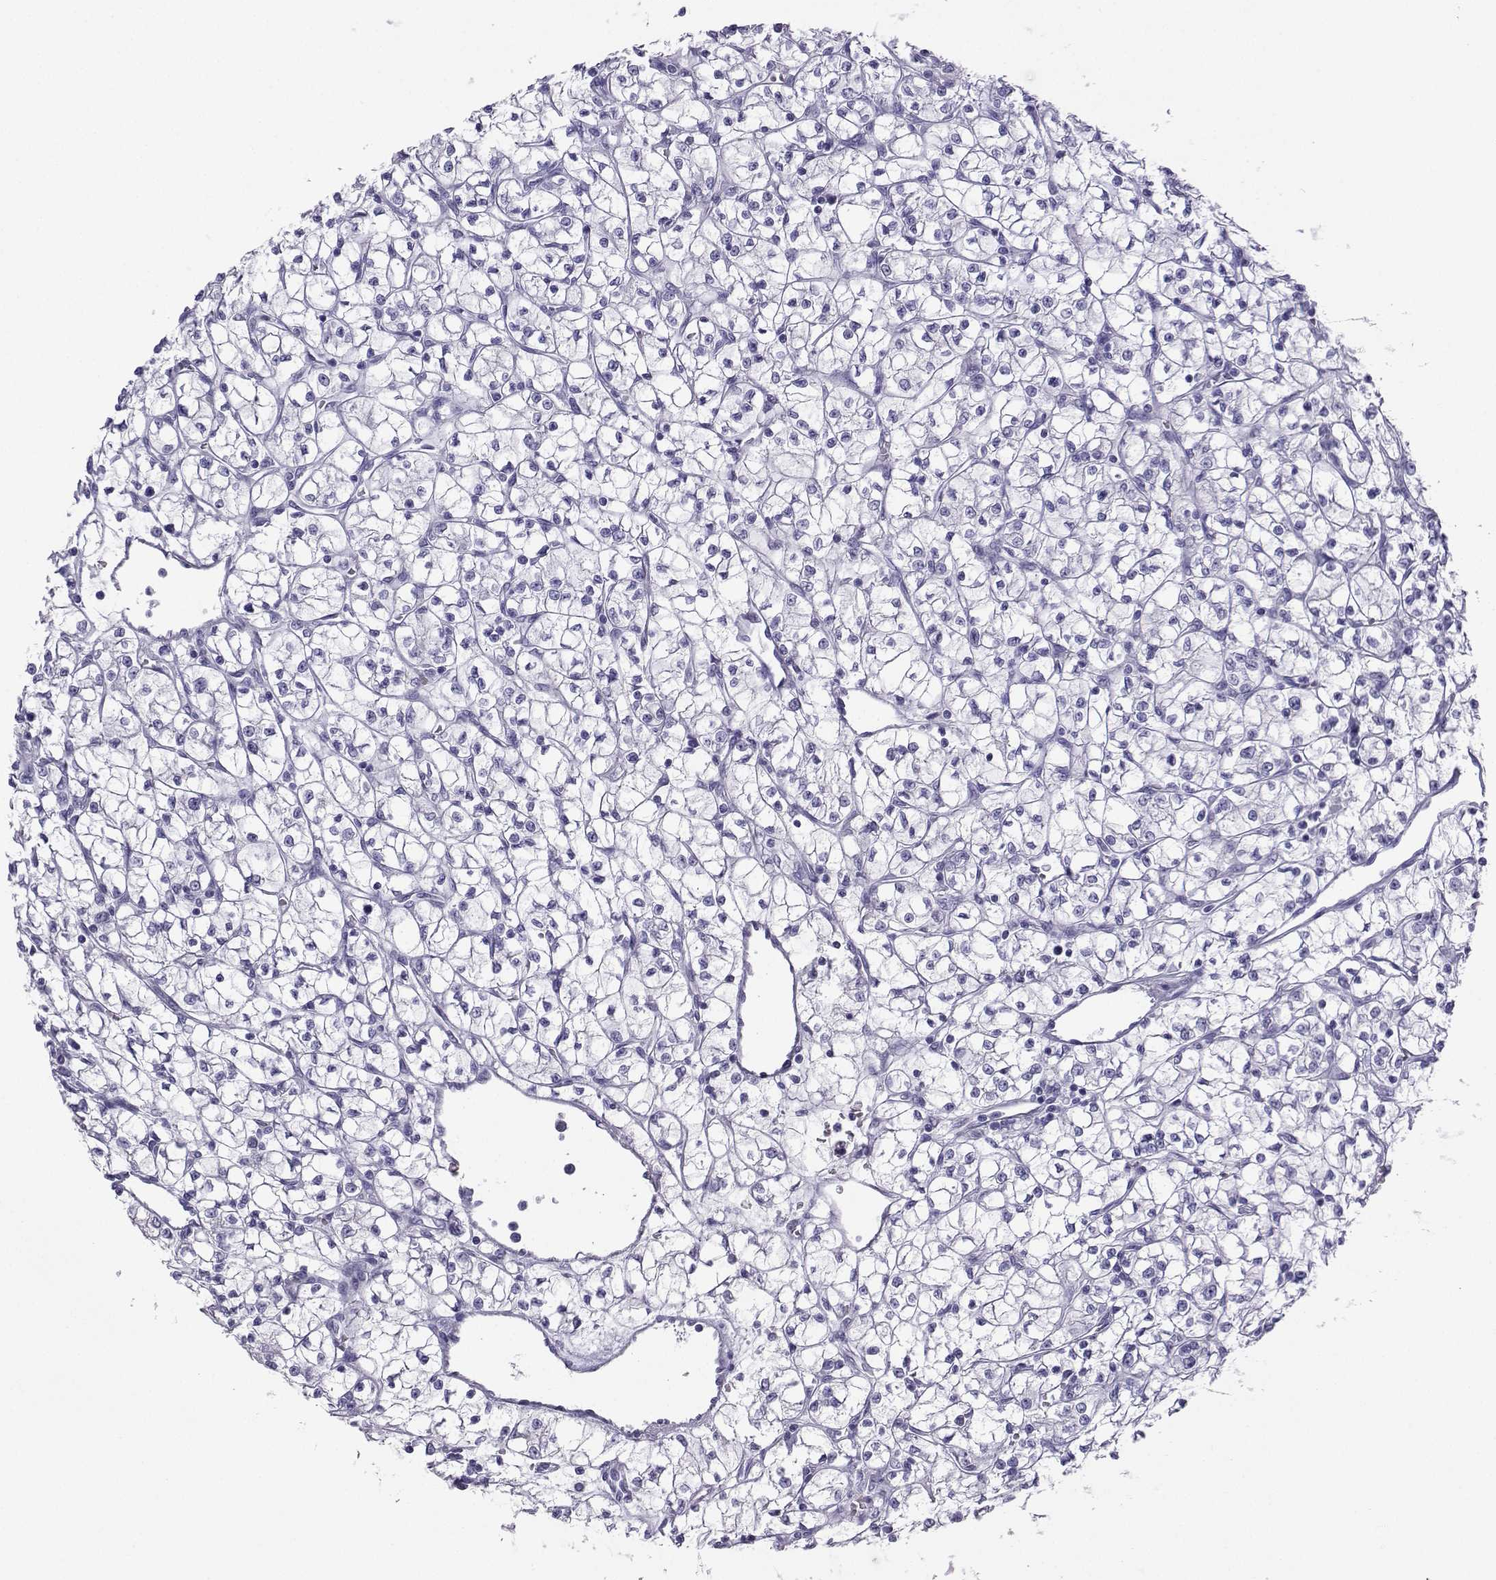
{"staining": {"intensity": "negative", "quantity": "none", "location": "none"}, "tissue": "renal cancer", "cell_type": "Tumor cells", "image_type": "cancer", "snomed": [{"axis": "morphology", "description": "Adenocarcinoma, NOS"}, {"axis": "topography", "description": "Kidney"}], "caption": "A high-resolution histopathology image shows immunohistochemistry (IHC) staining of renal adenocarcinoma, which demonstrates no significant expression in tumor cells. Brightfield microscopy of immunohistochemistry (IHC) stained with DAB (brown) and hematoxylin (blue), captured at high magnification.", "gene": "LORICRIN", "patient": {"sex": "female", "age": 64}}